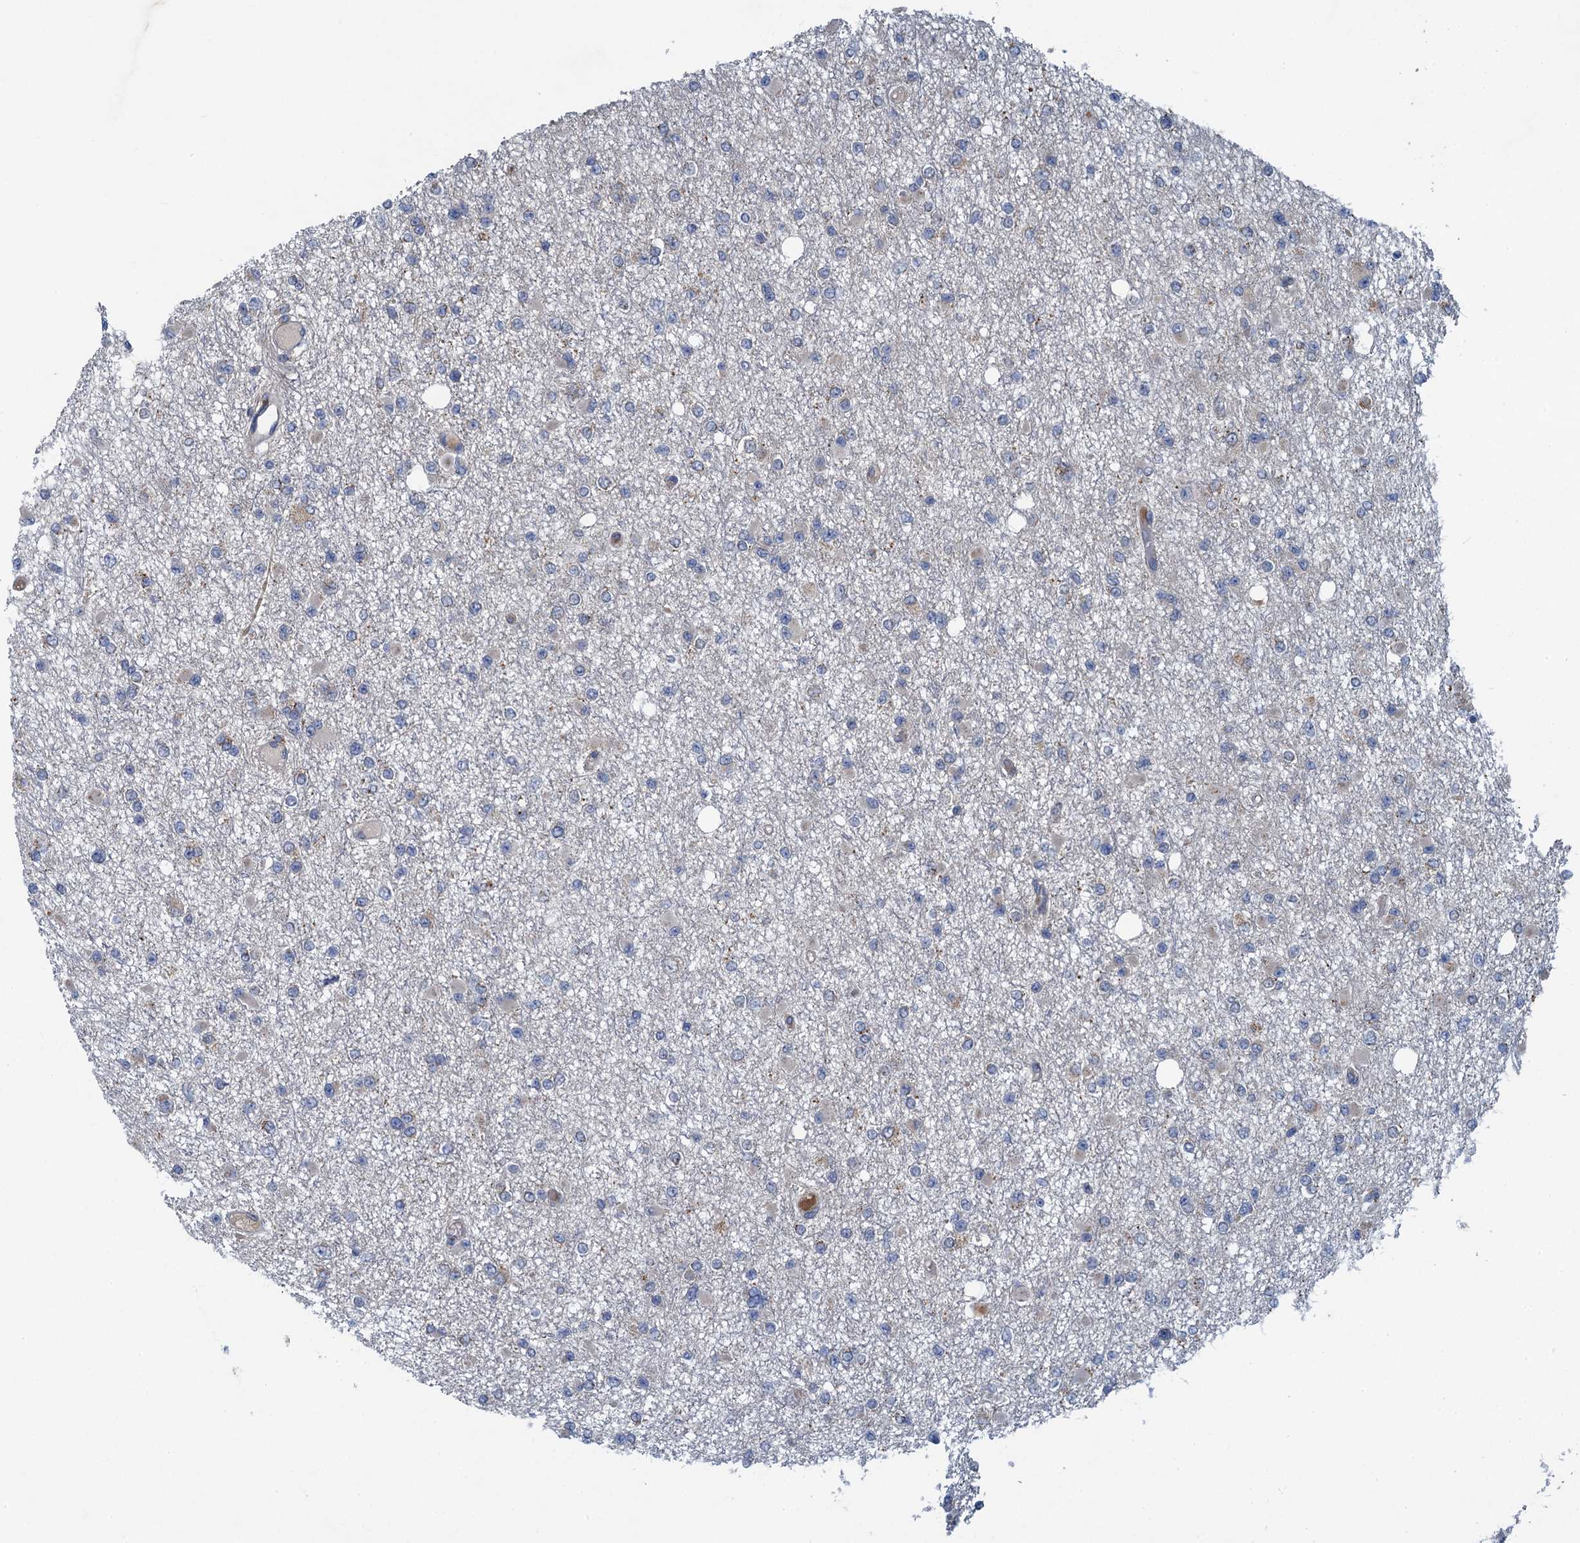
{"staining": {"intensity": "negative", "quantity": "none", "location": "none"}, "tissue": "glioma", "cell_type": "Tumor cells", "image_type": "cancer", "snomed": [{"axis": "morphology", "description": "Glioma, malignant, Low grade"}, {"axis": "topography", "description": "Brain"}], "caption": "A micrograph of human malignant glioma (low-grade) is negative for staining in tumor cells.", "gene": "KBTBD8", "patient": {"sex": "female", "age": 22}}